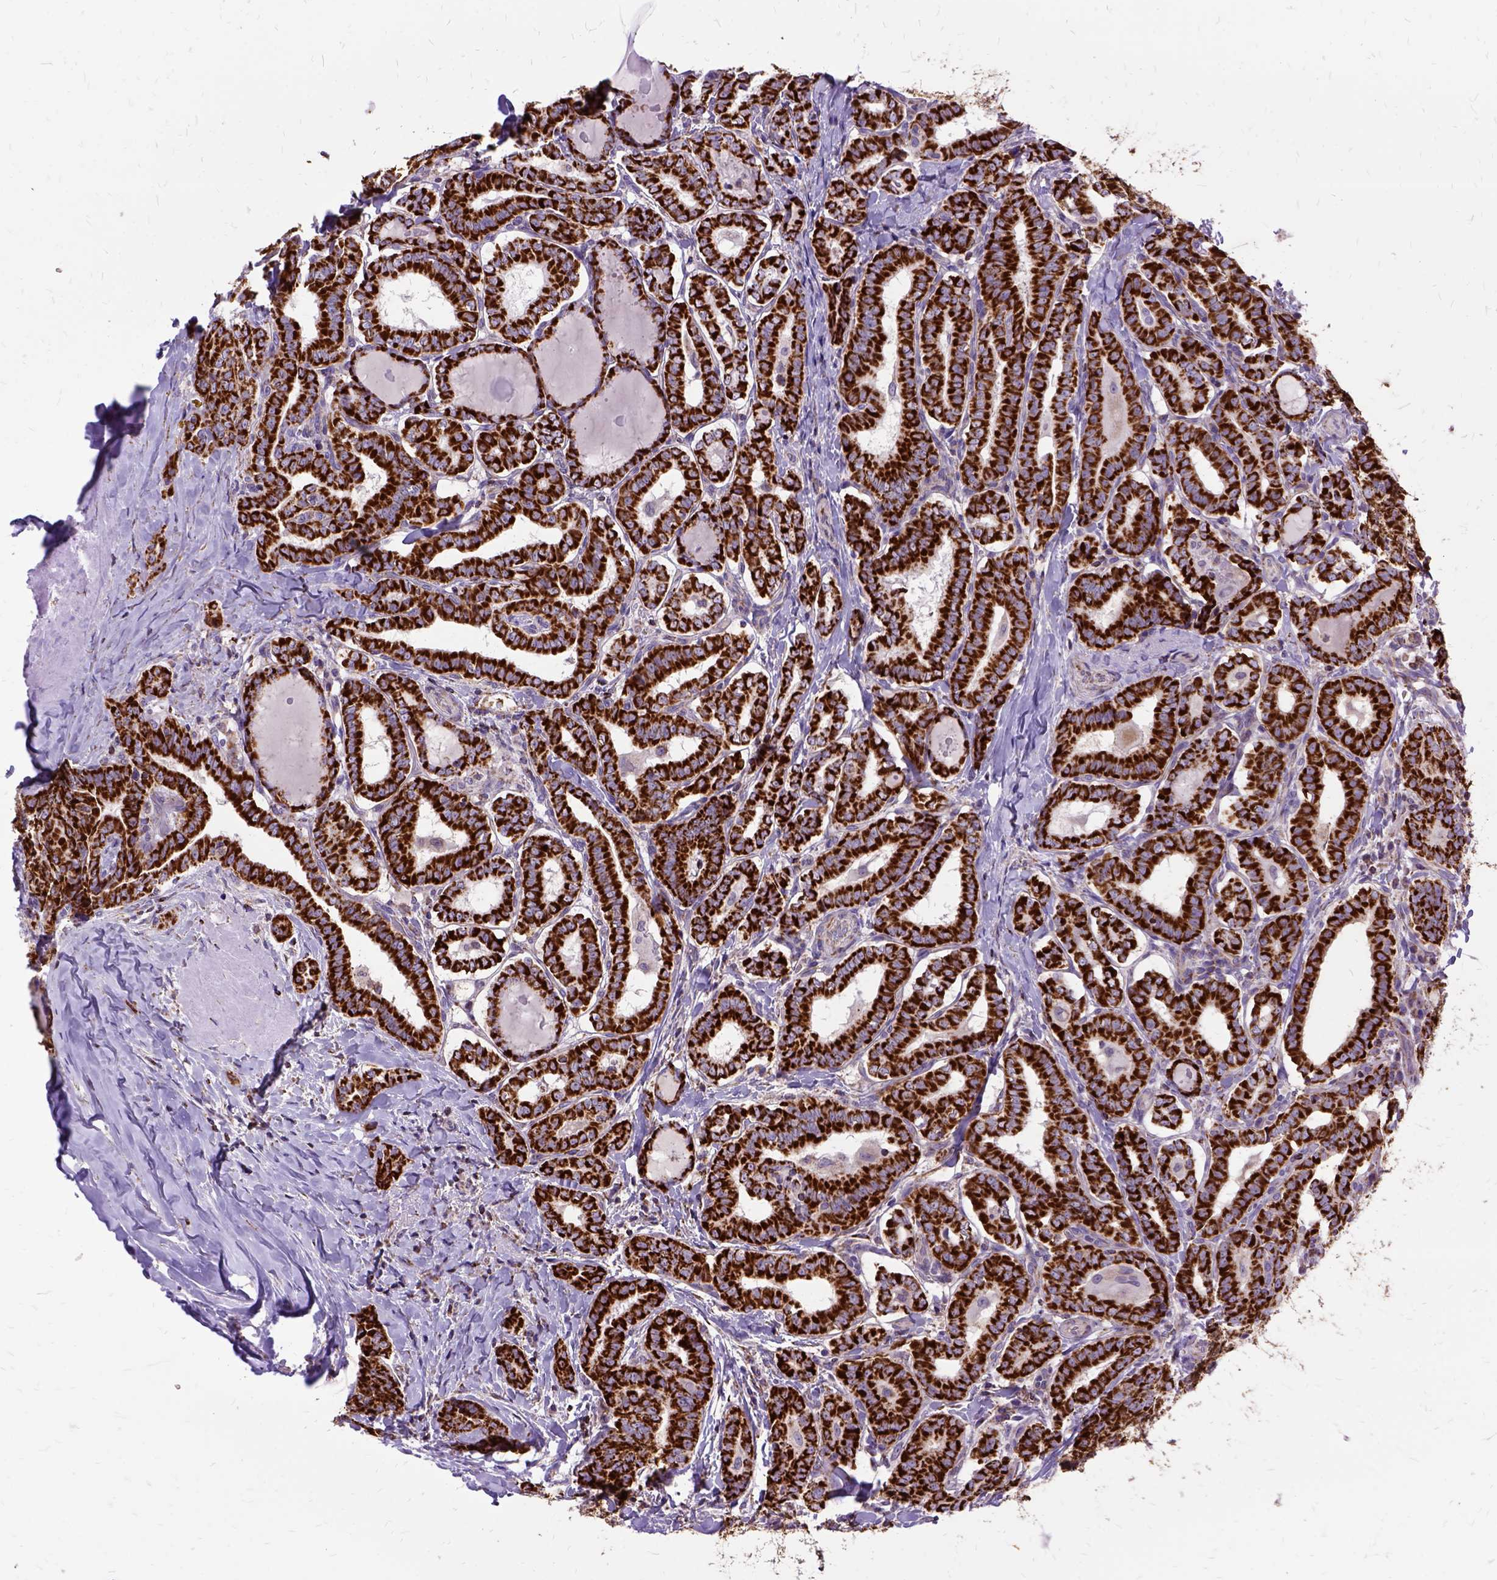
{"staining": {"intensity": "strong", "quantity": ">75%", "location": "cytoplasmic/membranous"}, "tissue": "thyroid cancer", "cell_type": "Tumor cells", "image_type": "cancer", "snomed": [{"axis": "morphology", "description": "Papillary adenocarcinoma, NOS"}, {"axis": "morphology", "description": "Papillary adenoma metastatic"}, {"axis": "topography", "description": "Thyroid gland"}], "caption": "There is high levels of strong cytoplasmic/membranous staining in tumor cells of papillary adenoma metastatic (thyroid), as demonstrated by immunohistochemical staining (brown color).", "gene": "OXCT1", "patient": {"sex": "female", "age": 50}}